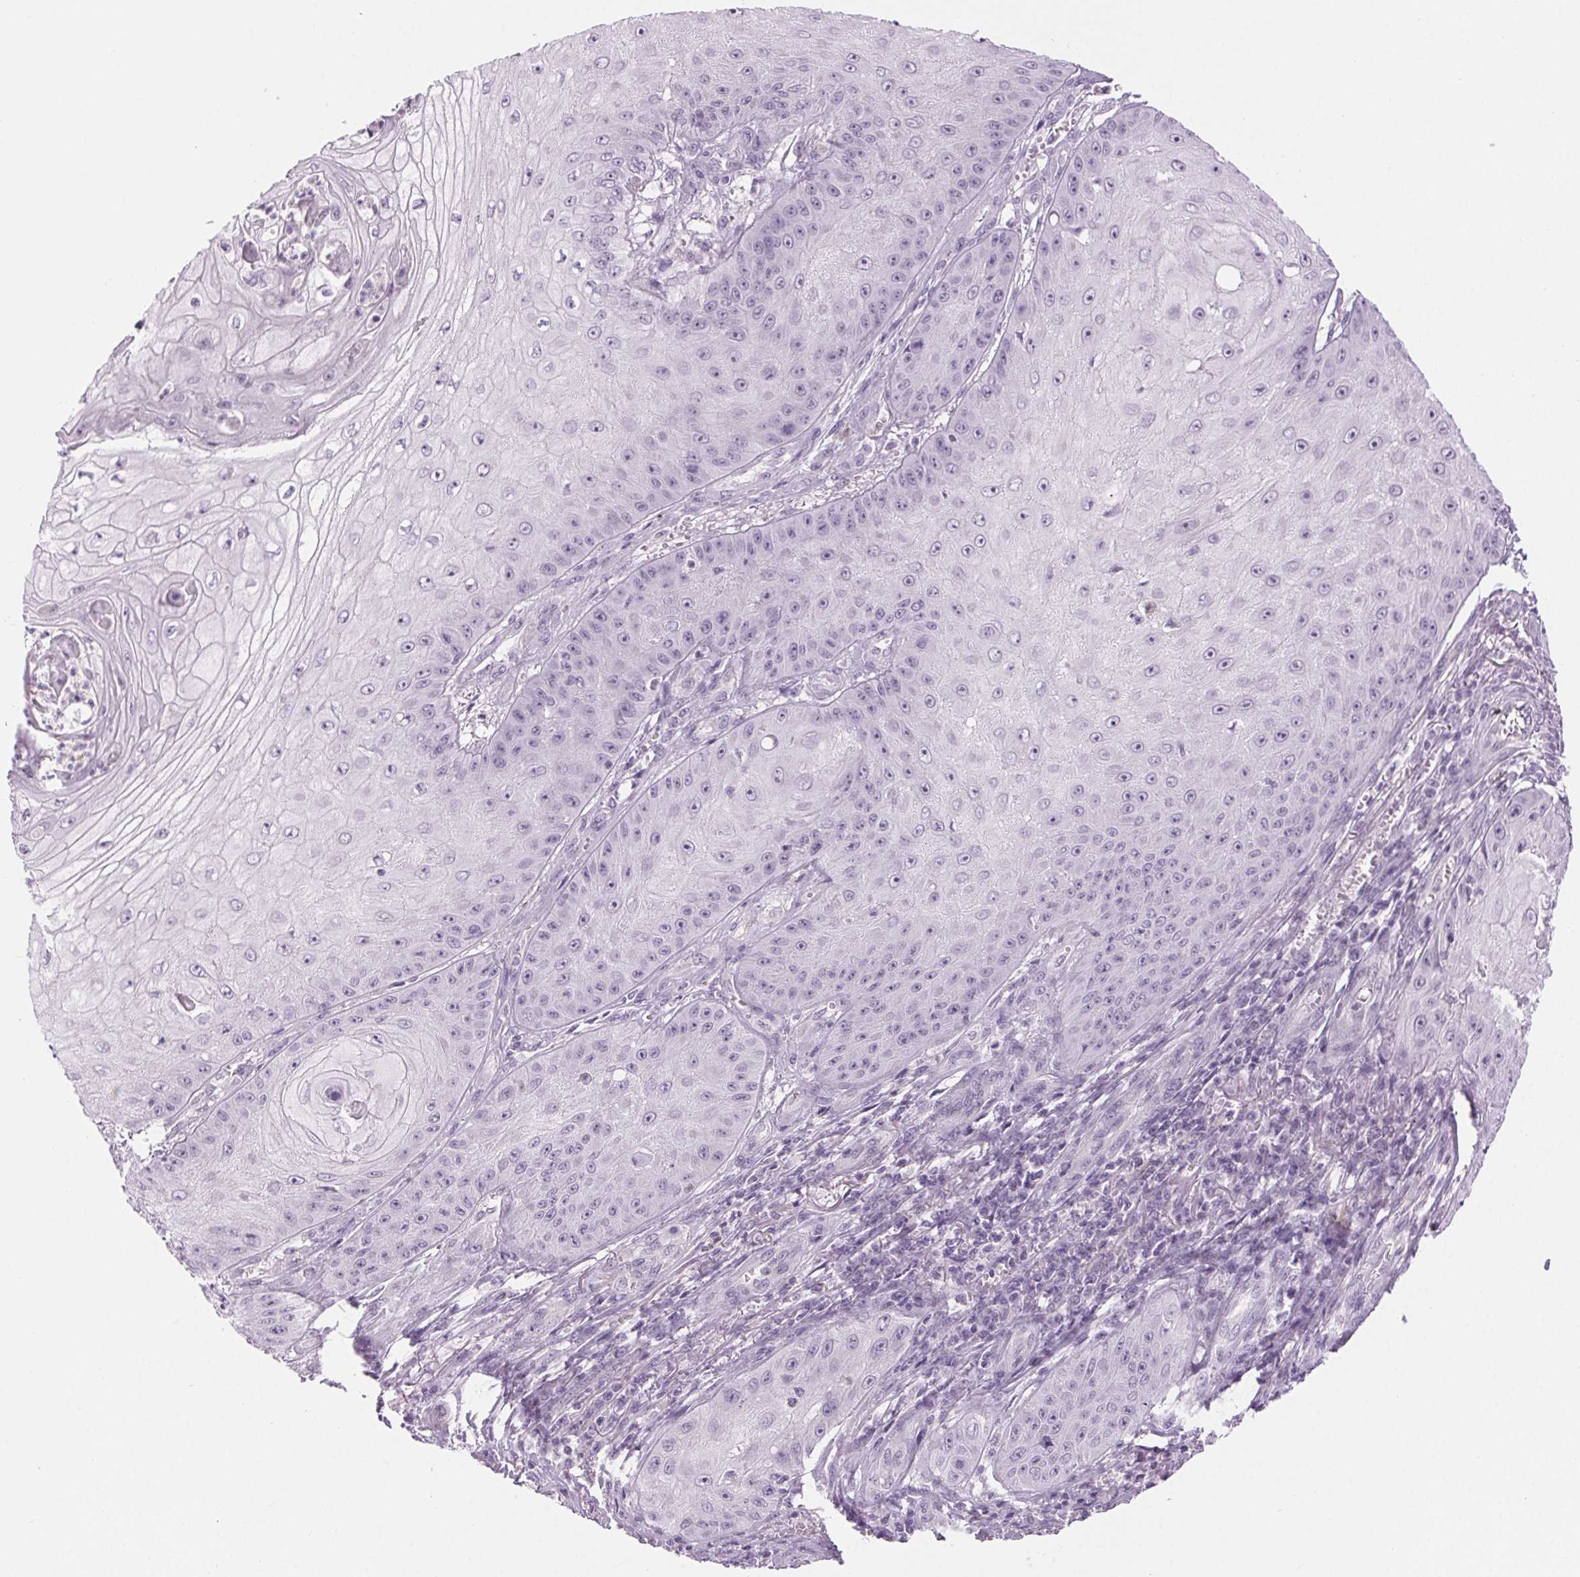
{"staining": {"intensity": "negative", "quantity": "none", "location": "none"}, "tissue": "skin cancer", "cell_type": "Tumor cells", "image_type": "cancer", "snomed": [{"axis": "morphology", "description": "Squamous cell carcinoma, NOS"}, {"axis": "topography", "description": "Skin"}], "caption": "Squamous cell carcinoma (skin) was stained to show a protein in brown. There is no significant expression in tumor cells.", "gene": "SLC6A19", "patient": {"sex": "male", "age": 70}}